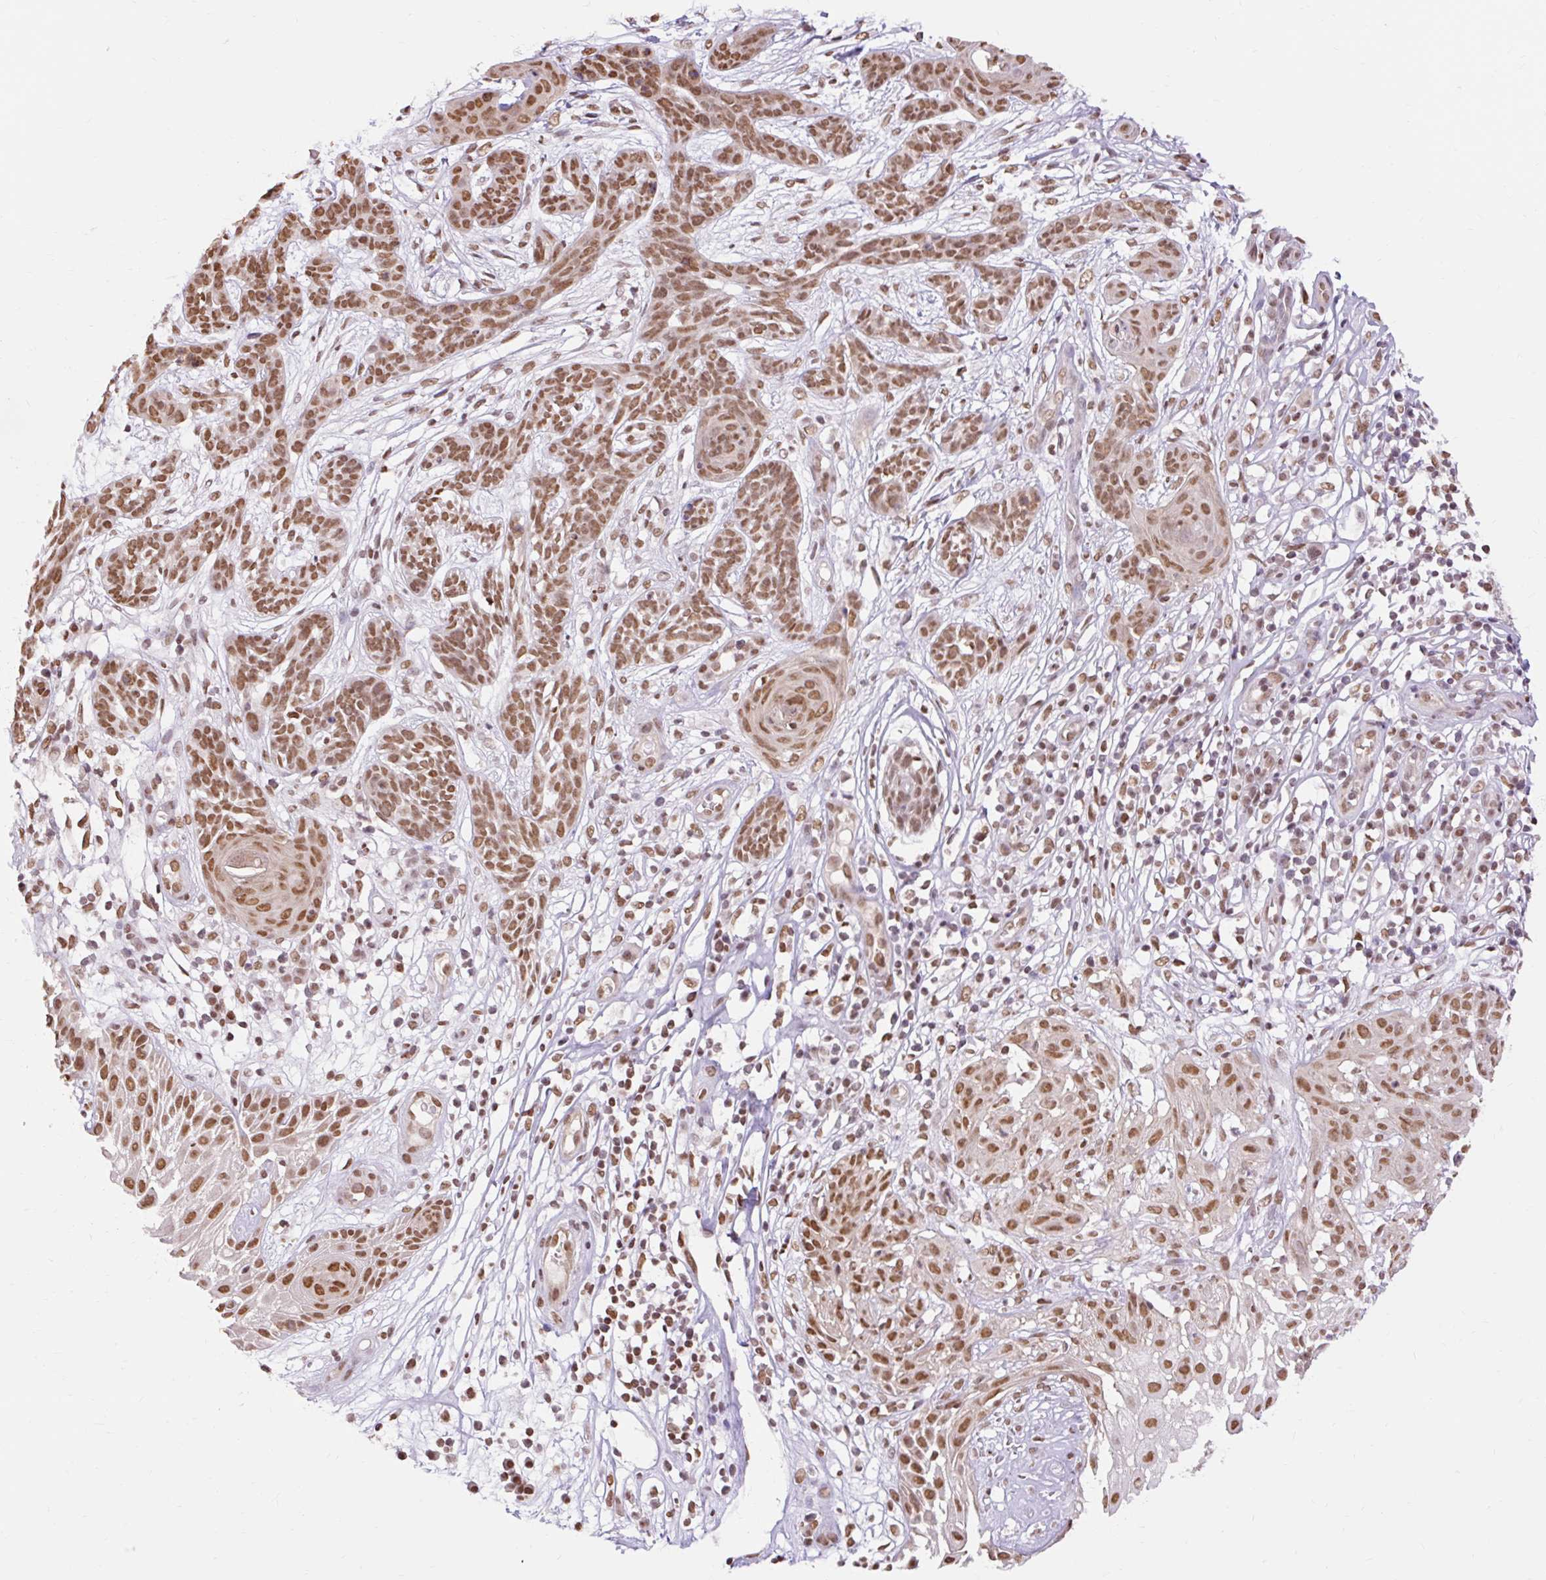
{"staining": {"intensity": "moderate", "quantity": ">75%", "location": "nuclear"}, "tissue": "skin cancer", "cell_type": "Tumor cells", "image_type": "cancer", "snomed": [{"axis": "morphology", "description": "Basal cell carcinoma"}, {"axis": "topography", "description": "Skin"}, {"axis": "topography", "description": "Skin, foot"}], "caption": "Immunohistochemistry of human skin cancer (basal cell carcinoma) reveals medium levels of moderate nuclear staining in approximately >75% of tumor cells.", "gene": "NPIPB12", "patient": {"sex": "female", "age": 86}}